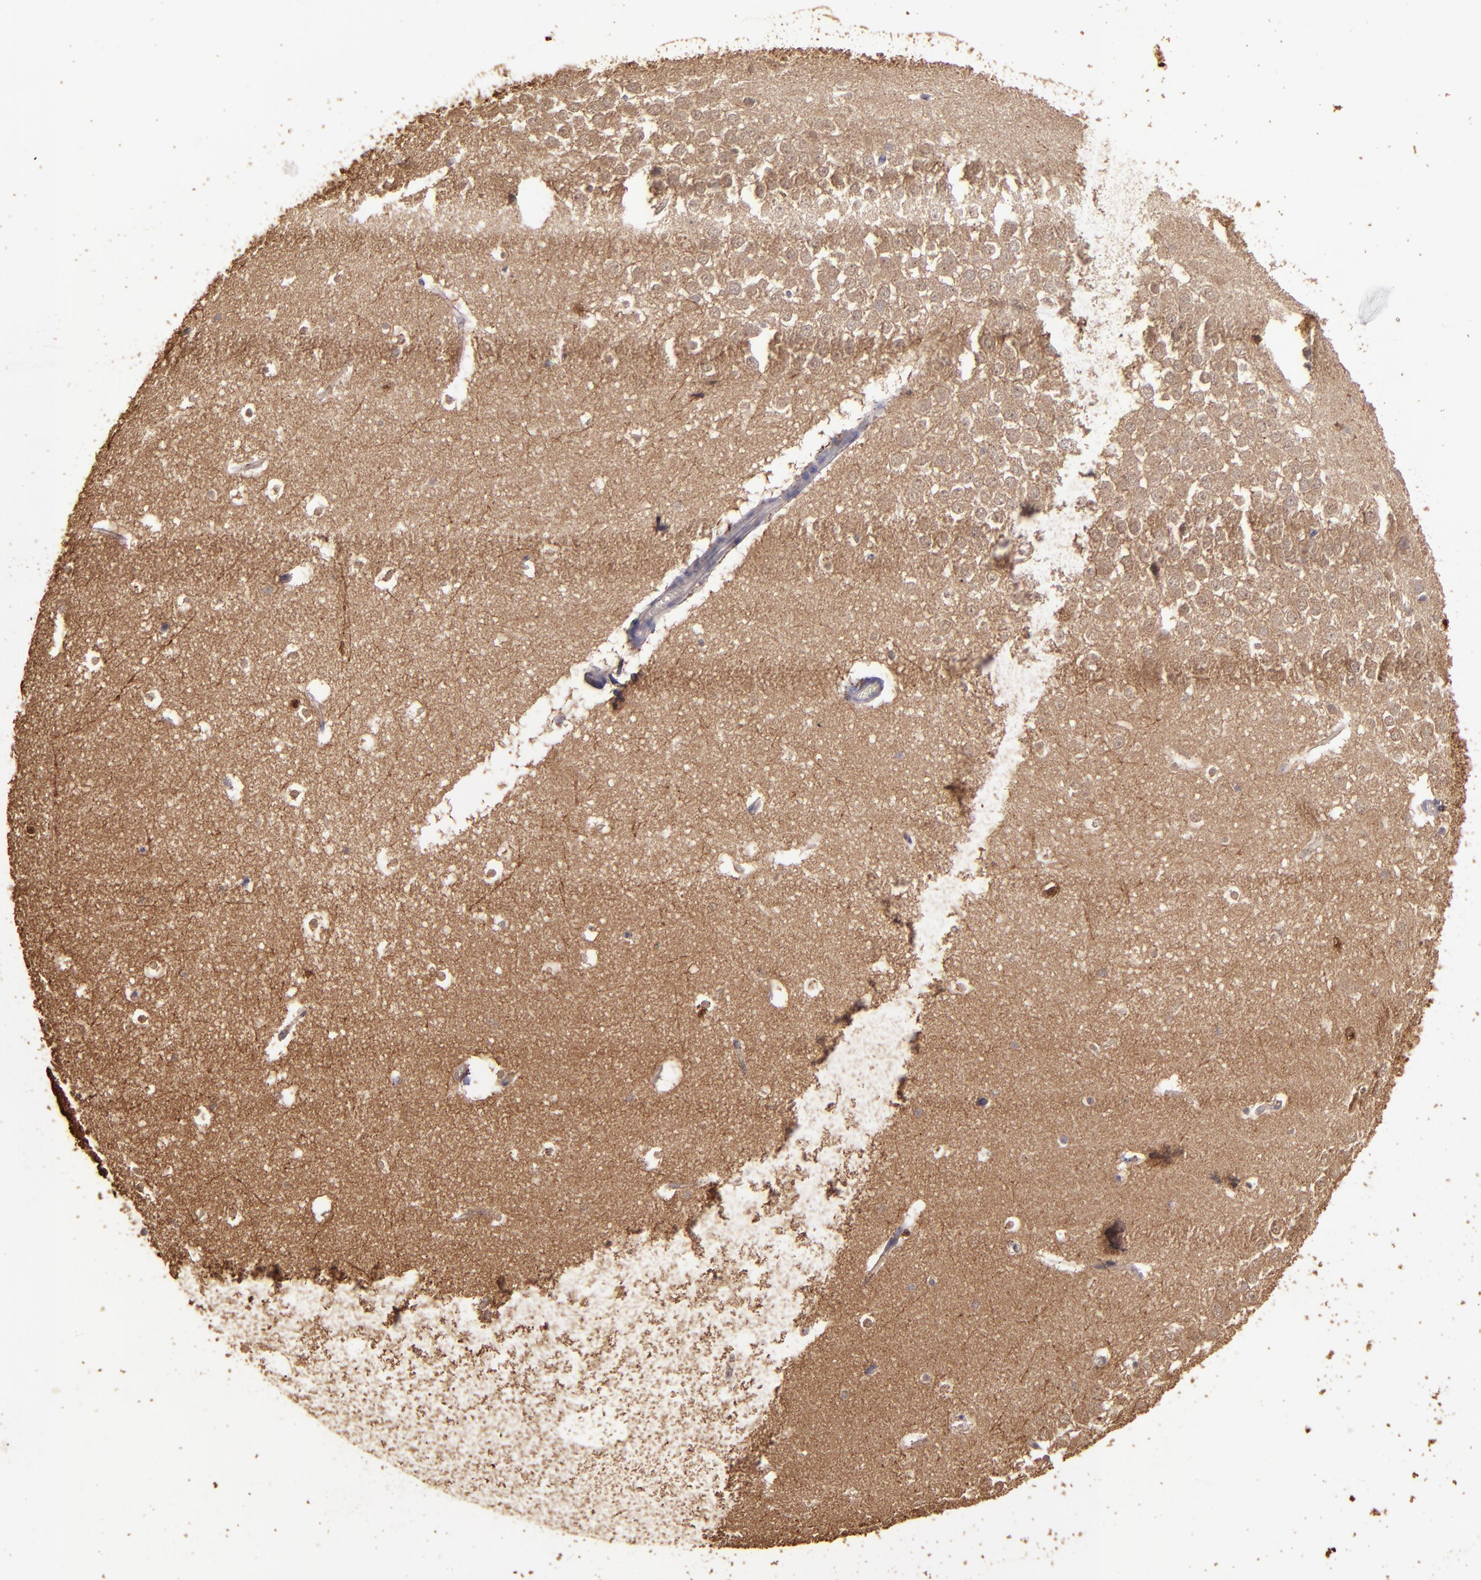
{"staining": {"intensity": "moderate", "quantity": "<25%", "location": "cytoplasmic/membranous"}, "tissue": "hippocampus", "cell_type": "Glial cells", "image_type": "normal", "snomed": [{"axis": "morphology", "description": "Normal tissue, NOS"}, {"axis": "topography", "description": "Hippocampus"}], "caption": "A high-resolution photomicrograph shows immunohistochemistry (IHC) staining of unremarkable hippocampus, which displays moderate cytoplasmic/membranous expression in about <25% of glial cells. (IHC, brightfield microscopy, high magnification).", "gene": "SRRD", "patient": {"sex": "male", "age": 45}}